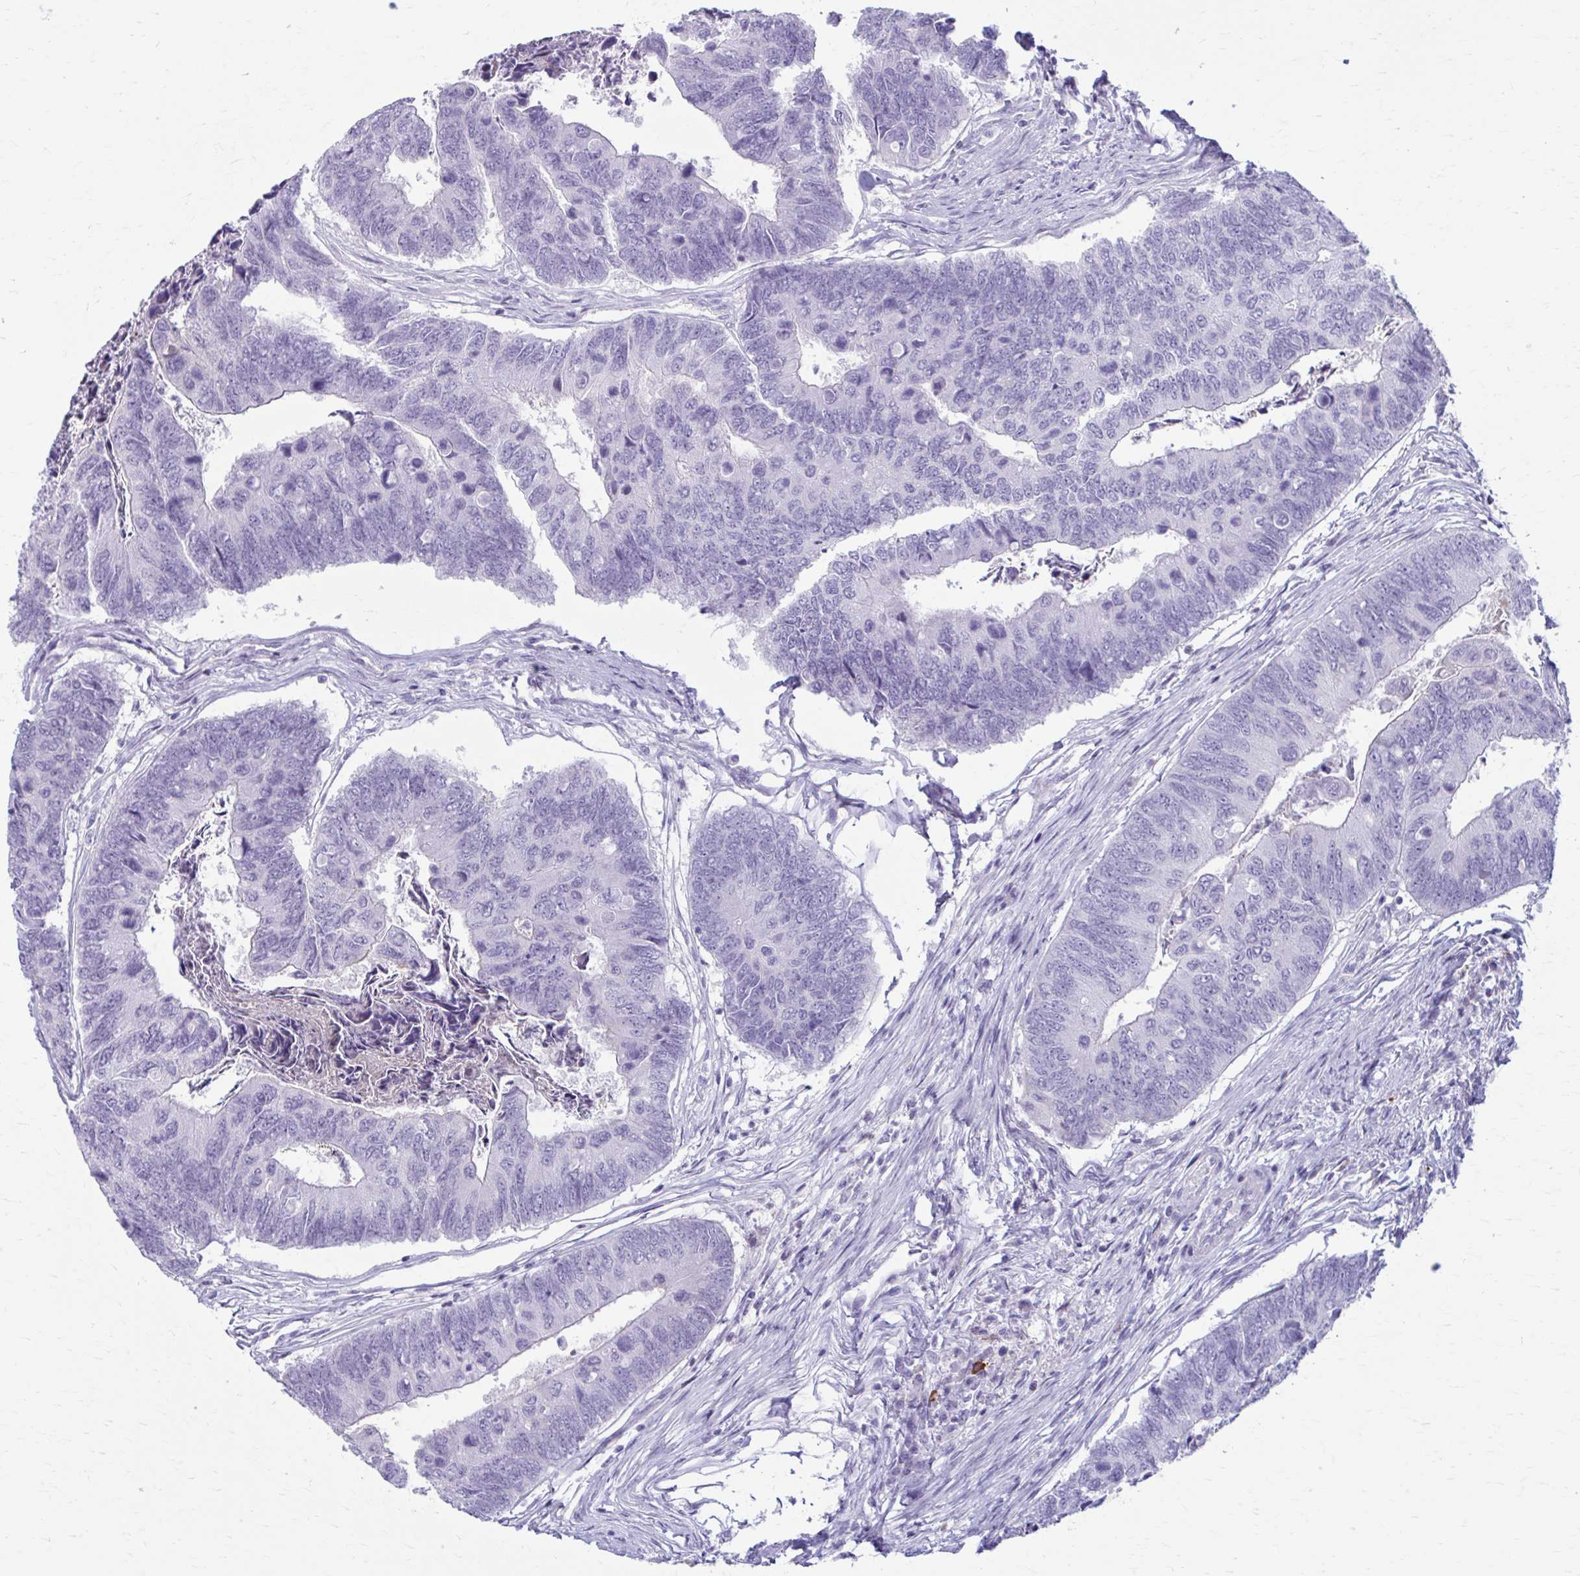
{"staining": {"intensity": "negative", "quantity": "none", "location": "none"}, "tissue": "colorectal cancer", "cell_type": "Tumor cells", "image_type": "cancer", "snomed": [{"axis": "morphology", "description": "Adenocarcinoma, NOS"}, {"axis": "topography", "description": "Colon"}], "caption": "Tumor cells show no significant protein expression in adenocarcinoma (colorectal).", "gene": "LDLRAP1", "patient": {"sex": "female", "age": 67}}